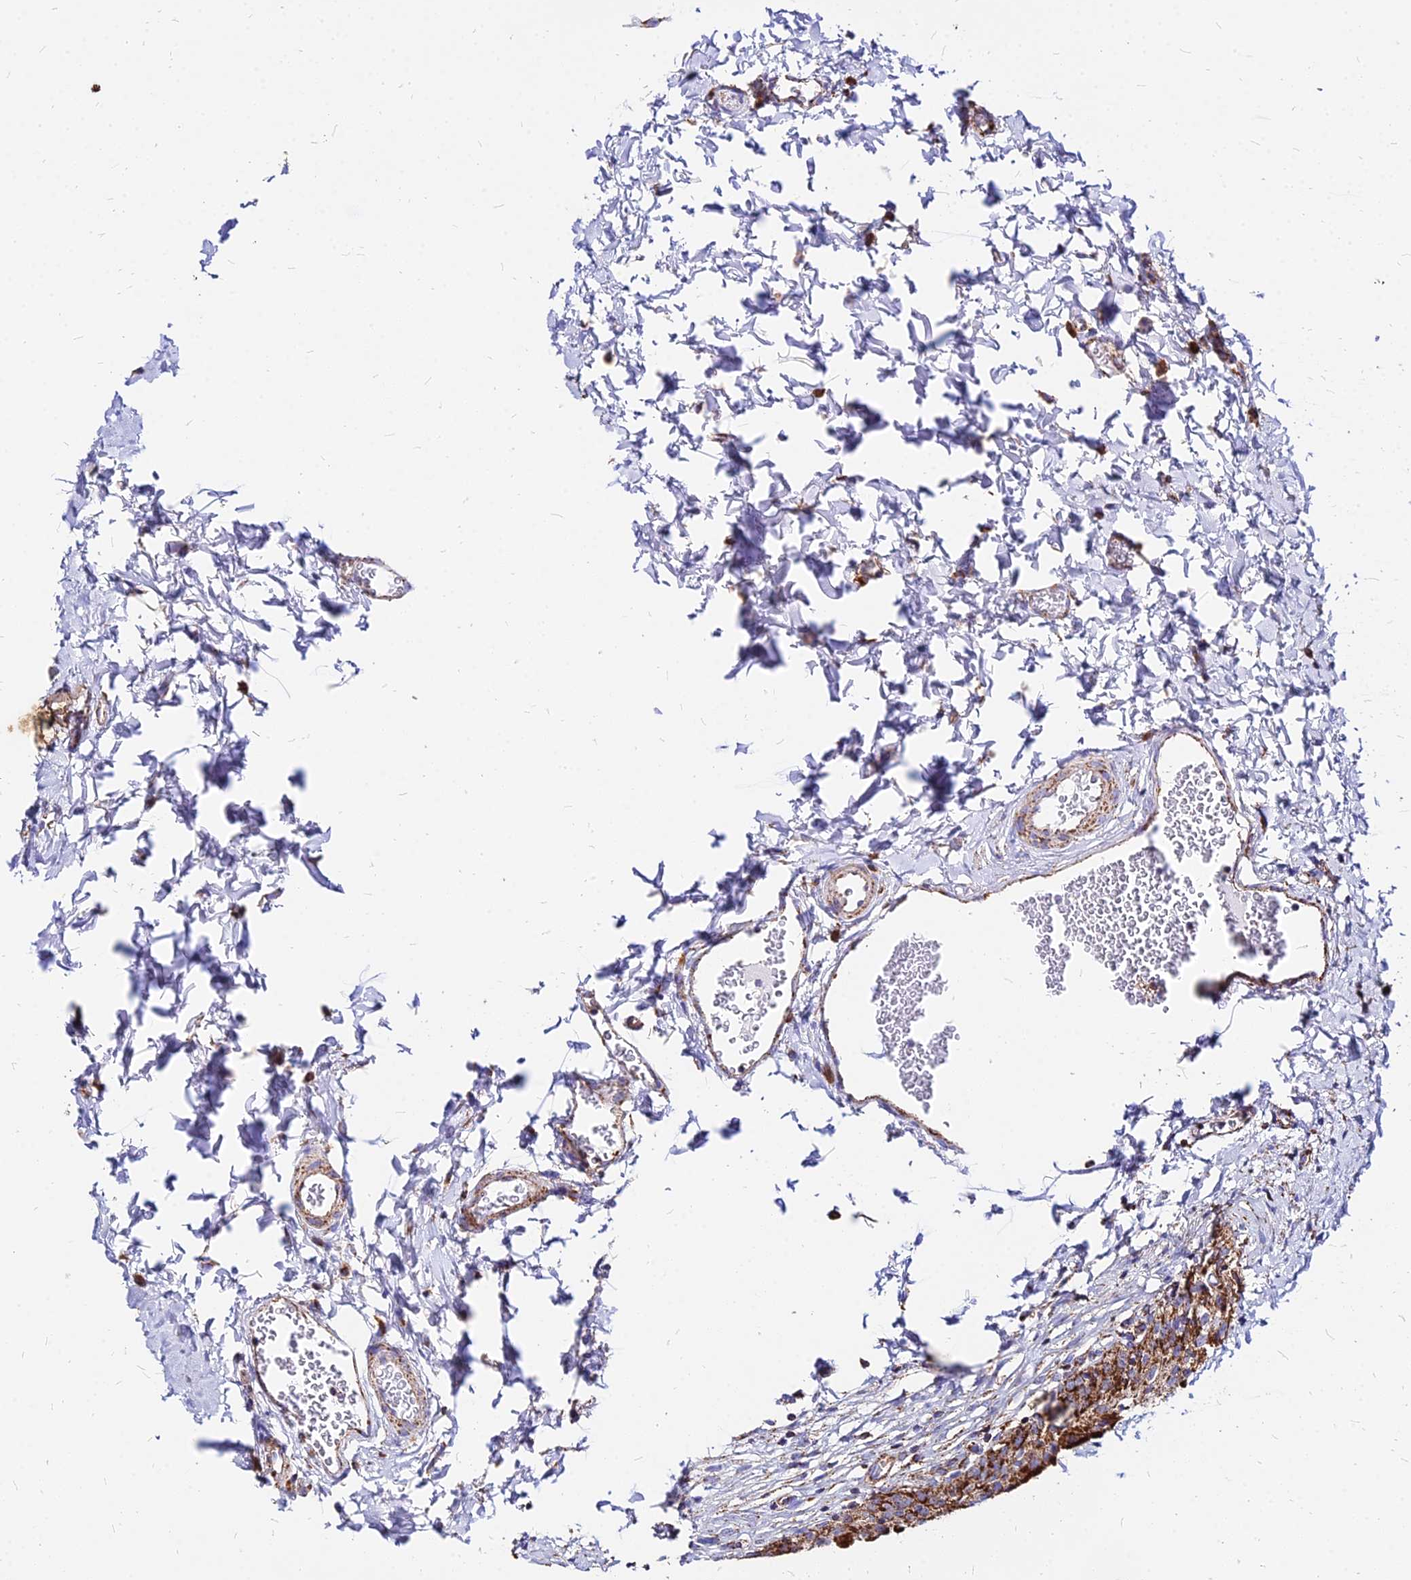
{"staining": {"intensity": "strong", "quantity": ">75%", "location": "cytoplasmic/membranous"}, "tissue": "urinary bladder", "cell_type": "Urothelial cells", "image_type": "normal", "snomed": [{"axis": "morphology", "description": "Normal tissue, NOS"}, {"axis": "topography", "description": "Urinary bladder"}], "caption": "This histopathology image demonstrates immunohistochemistry staining of normal urinary bladder, with high strong cytoplasmic/membranous expression in approximately >75% of urothelial cells.", "gene": "DLD", "patient": {"sex": "male", "age": 55}}